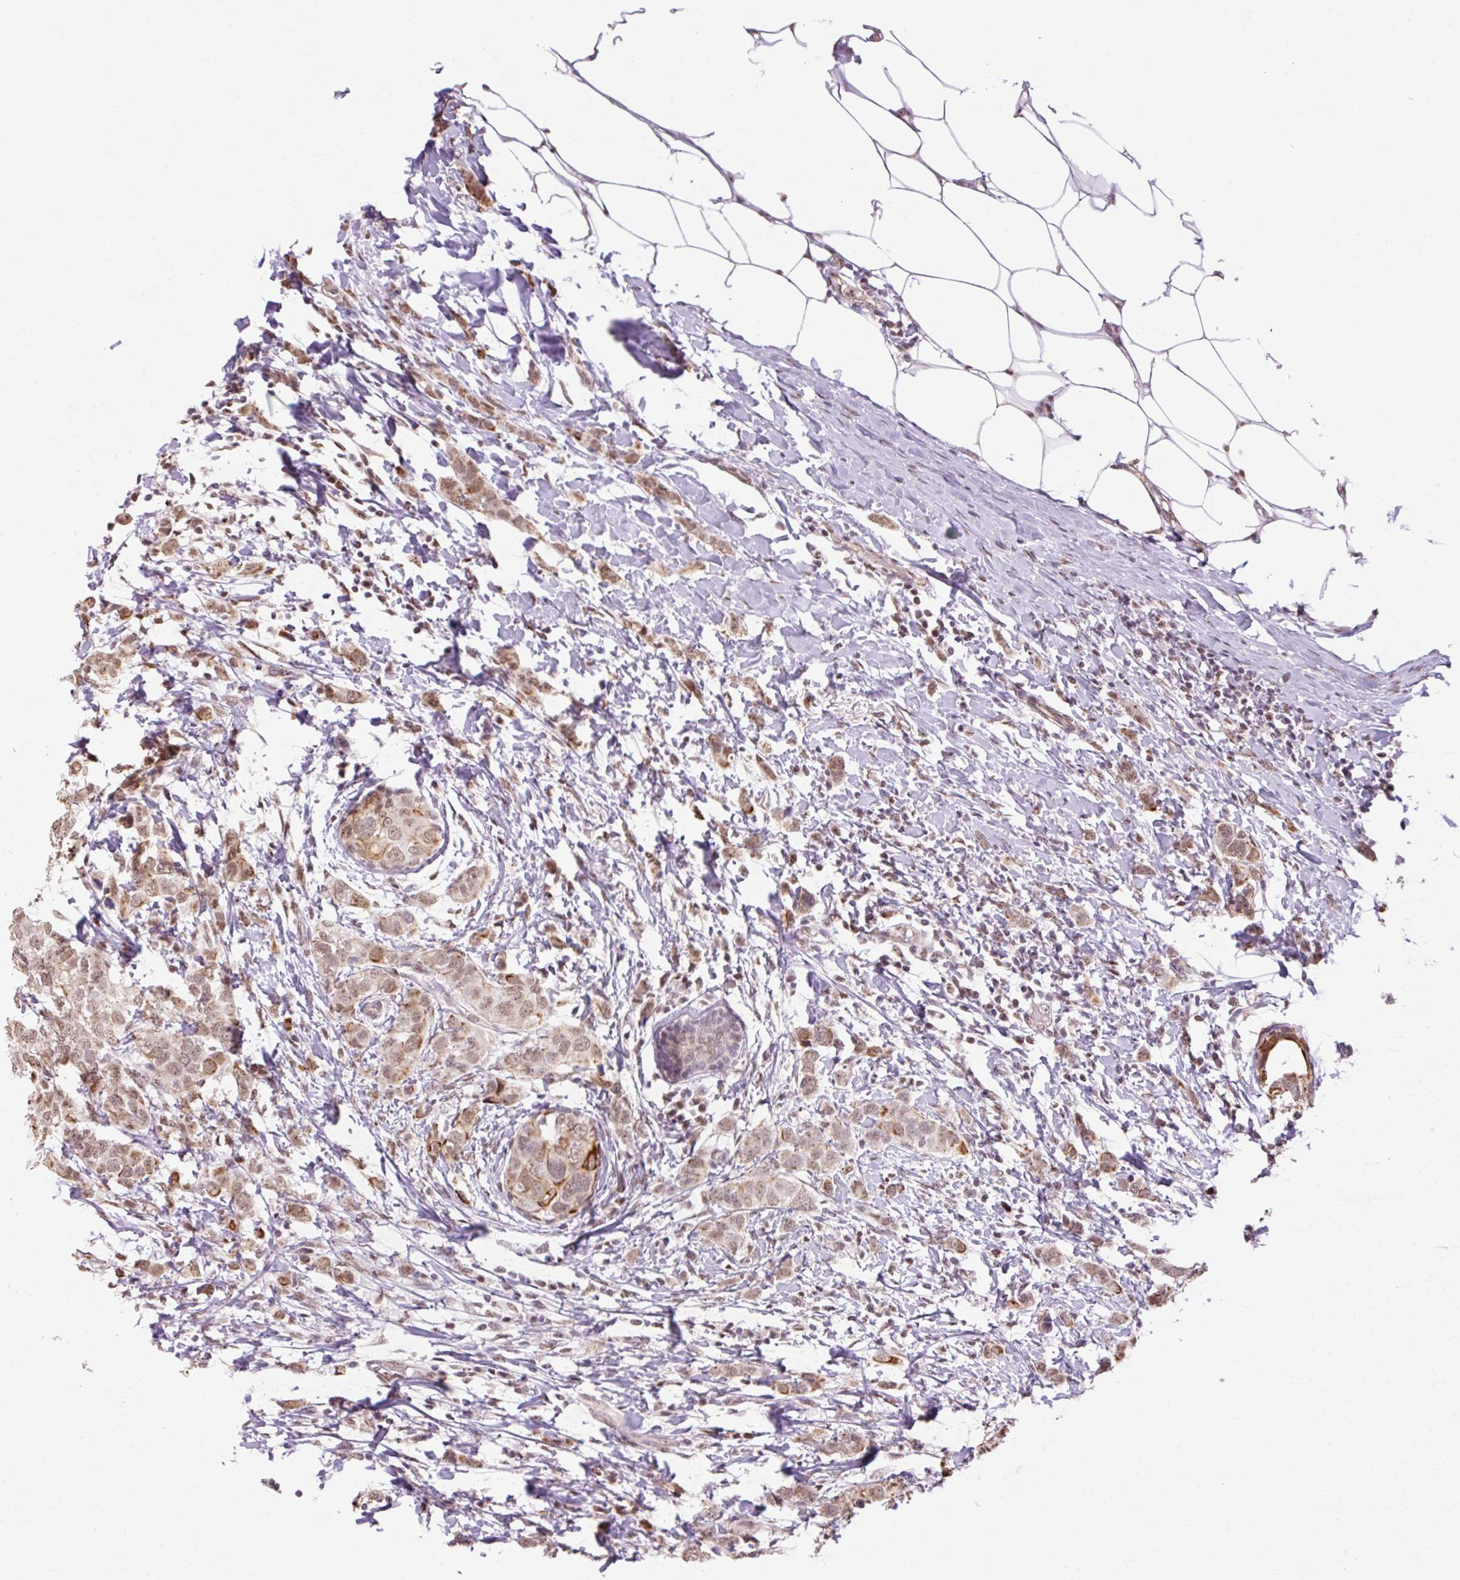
{"staining": {"intensity": "moderate", "quantity": ">75%", "location": "cytoplasmic/membranous,nuclear"}, "tissue": "breast cancer", "cell_type": "Tumor cells", "image_type": "cancer", "snomed": [{"axis": "morphology", "description": "Duct carcinoma"}, {"axis": "topography", "description": "Breast"}], "caption": "High-magnification brightfield microscopy of breast cancer (intraductal carcinoma) stained with DAB (3,3'-diaminobenzidine) (brown) and counterstained with hematoxylin (blue). tumor cells exhibit moderate cytoplasmic/membranous and nuclear positivity is seen in about>75% of cells. The protein is shown in brown color, while the nuclei are stained blue.", "gene": "NPIPB12", "patient": {"sex": "female", "age": 50}}